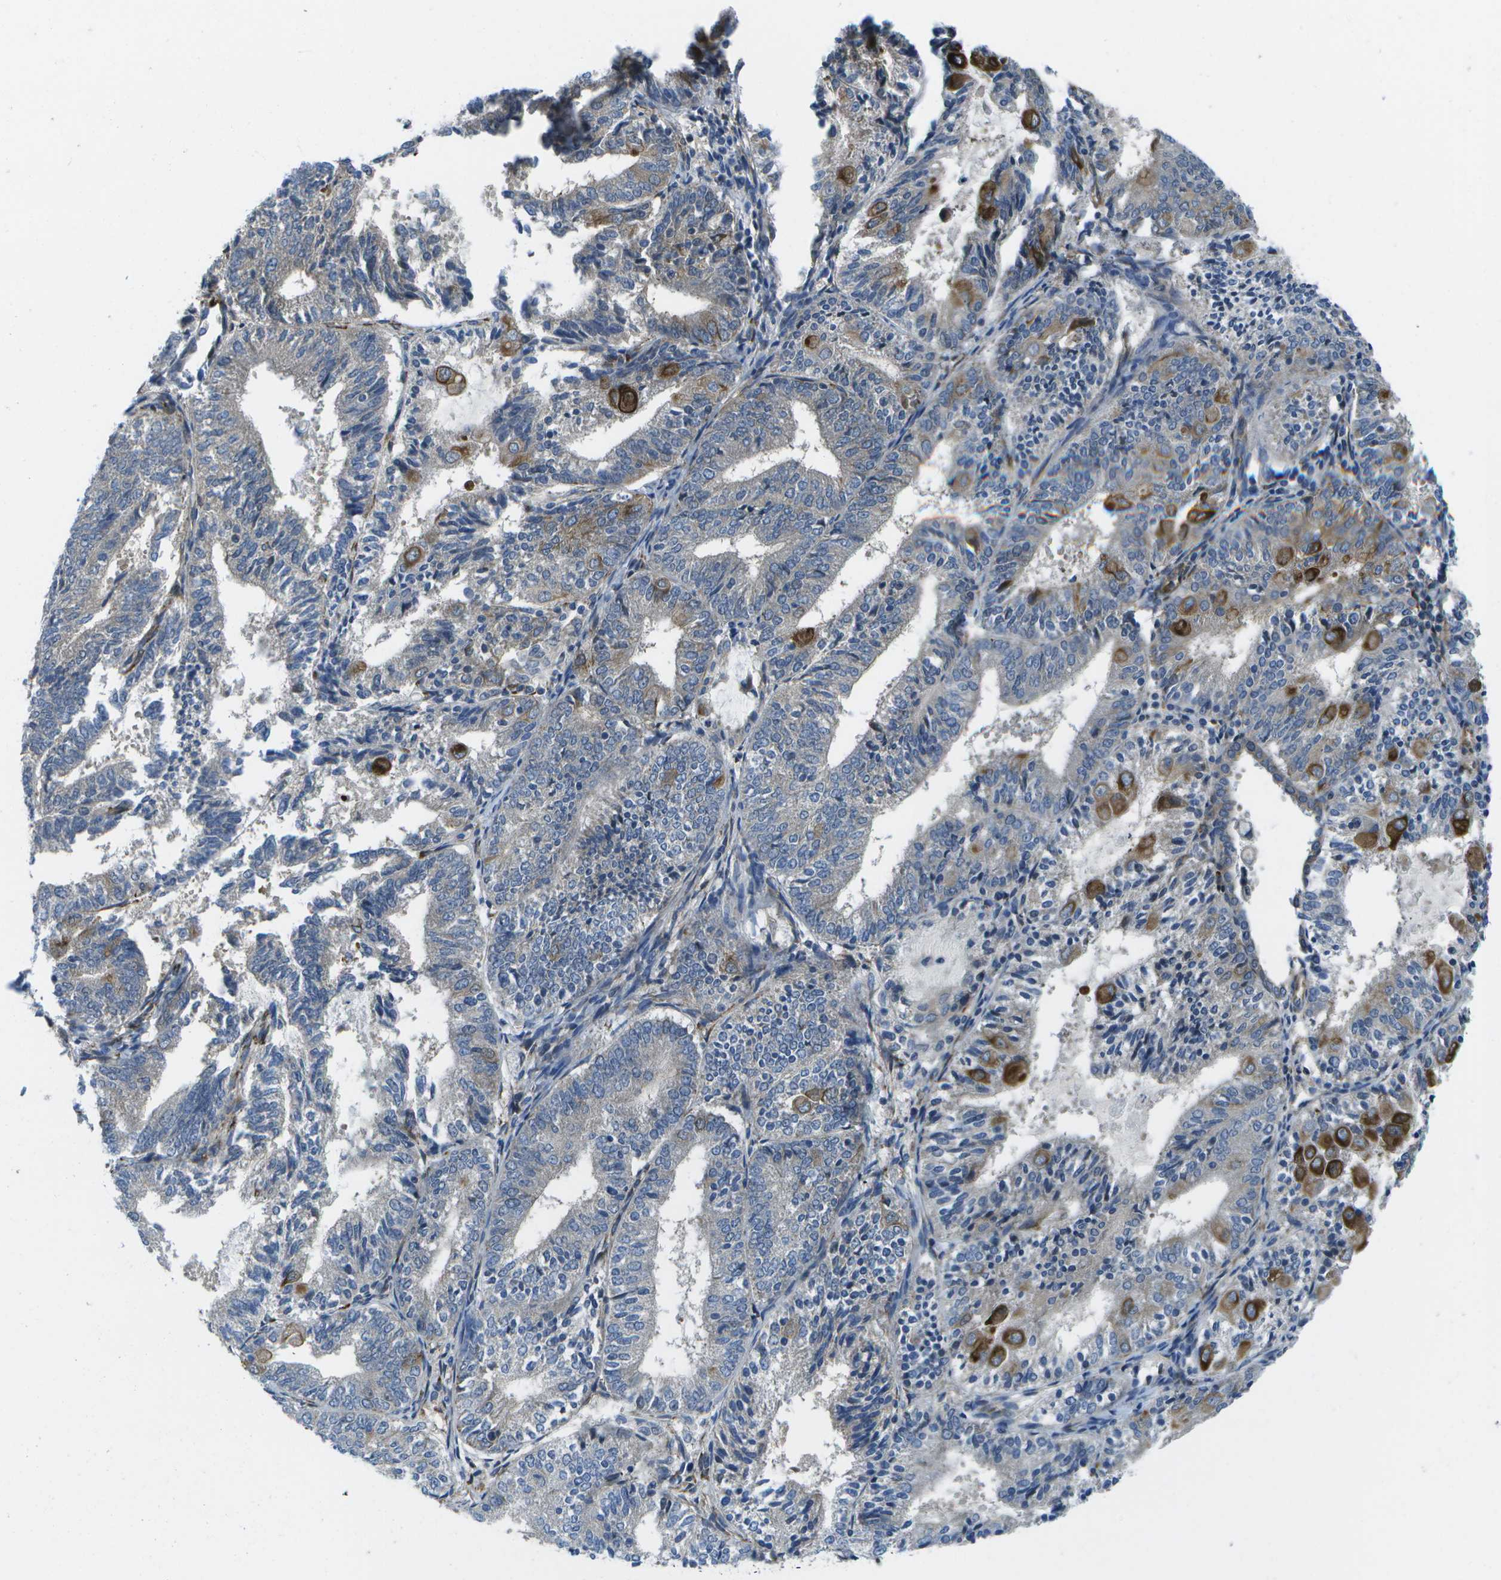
{"staining": {"intensity": "weak", "quantity": "<25%", "location": "cytoplasmic/membranous"}, "tissue": "endometrial cancer", "cell_type": "Tumor cells", "image_type": "cancer", "snomed": [{"axis": "morphology", "description": "Adenocarcinoma, NOS"}, {"axis": "topography", "description": "Endometrium"}], "caption": "Photomicrograph shows no protein expression in tumor cells of endometrial cancer tissue.", "gene": "P3H1", "patient": {"sex": "female", "age": 81}}